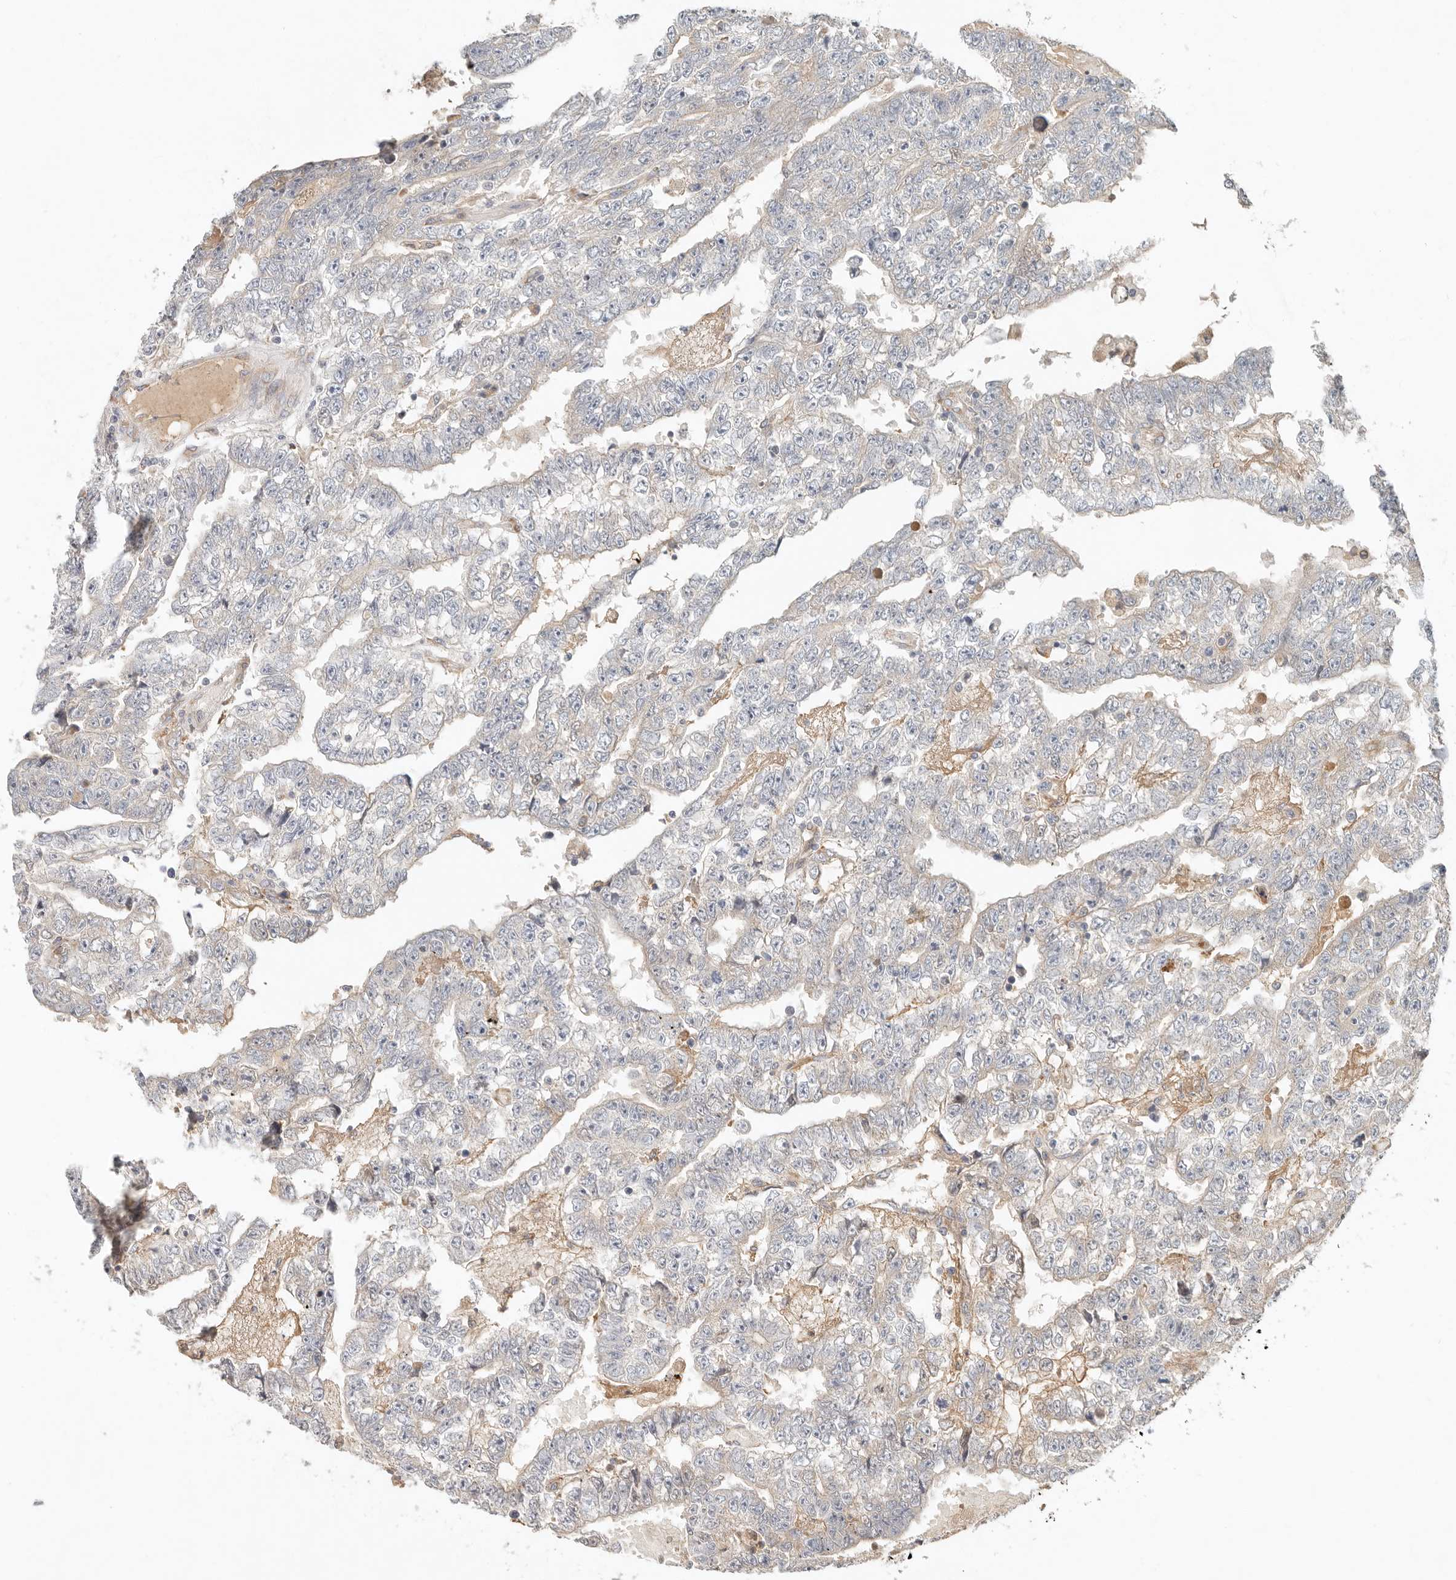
{"staining": {"intensity": "negative", "quantity": "none", "location": "none"}, "tissue": "testis cancer", "cell_type": "Tumor cells", "image_type": "cancer", "snomed": [{"axis": "morphology", "description": "Carcinoma, Embryonal, NOS"}, {"axis": "topography", "description": "Testis"}], "caption": "Immunohistochemistry of testis cancer demonstrates no staining in tumor cells.", "gene": "ARHGEF10L", "patient": {"sex": "male", "age": 25}}